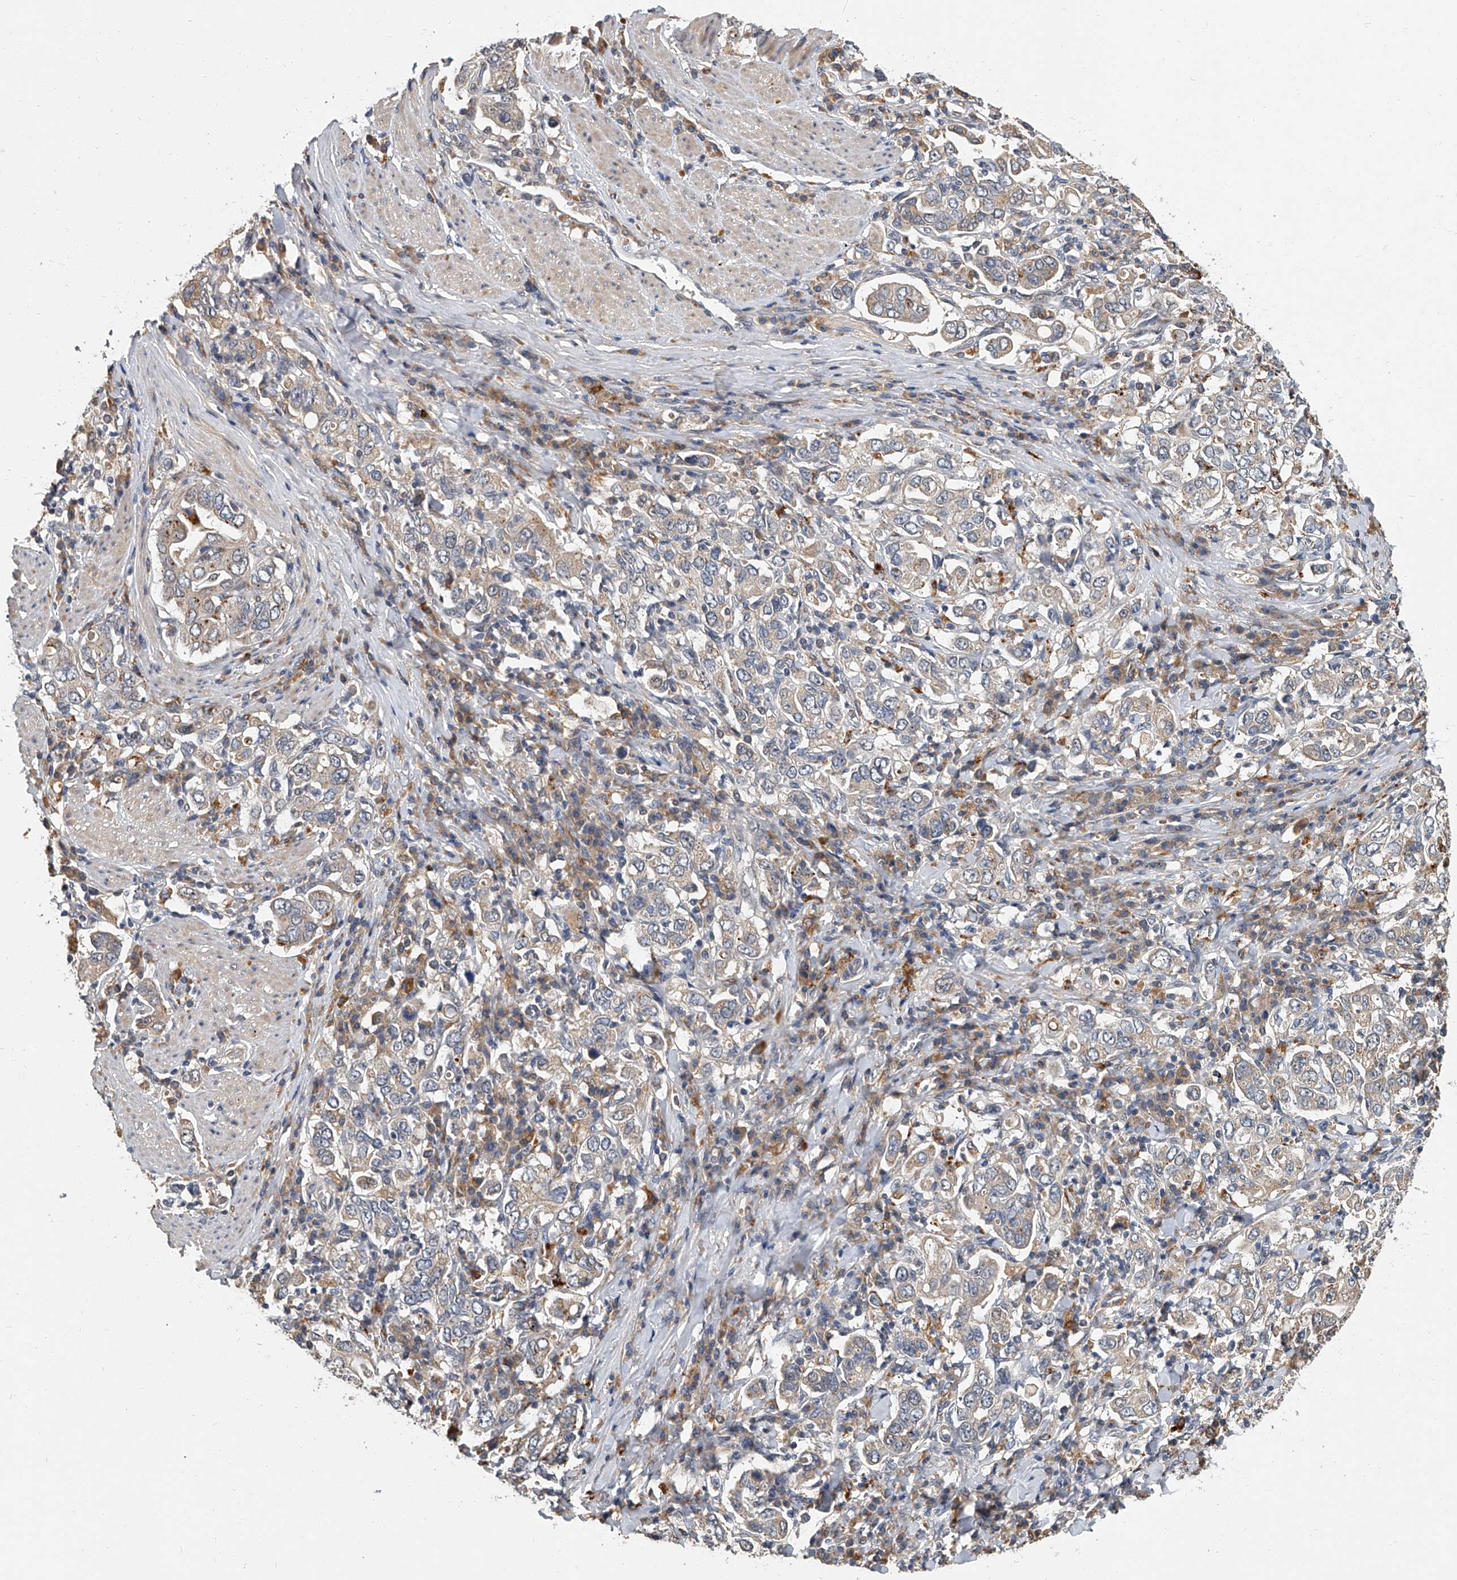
{"staining": {"intensity": "weak", "quantity": "25%-75%", "location": "cytoplasmic/membranous"}, "tissue": "stomach cancer", "cell_type": "Tumor cells", "image_type": "cancer", "snomed": [{"axis": "morphology", "description": "Adenocarcinoma, NOS"}, {"axis": "topography", "description": "Stomach, upper"}], "caption": "Immunohistochemical staining of human stomach cancer (adenocarcinoma) exhibits low levels of weak cytoplasmic/membranous protein positivity in approximately 25%-75% of tumor cells.", "gene": "JAG2", "patient": {"sex": "male", "age": 62}}